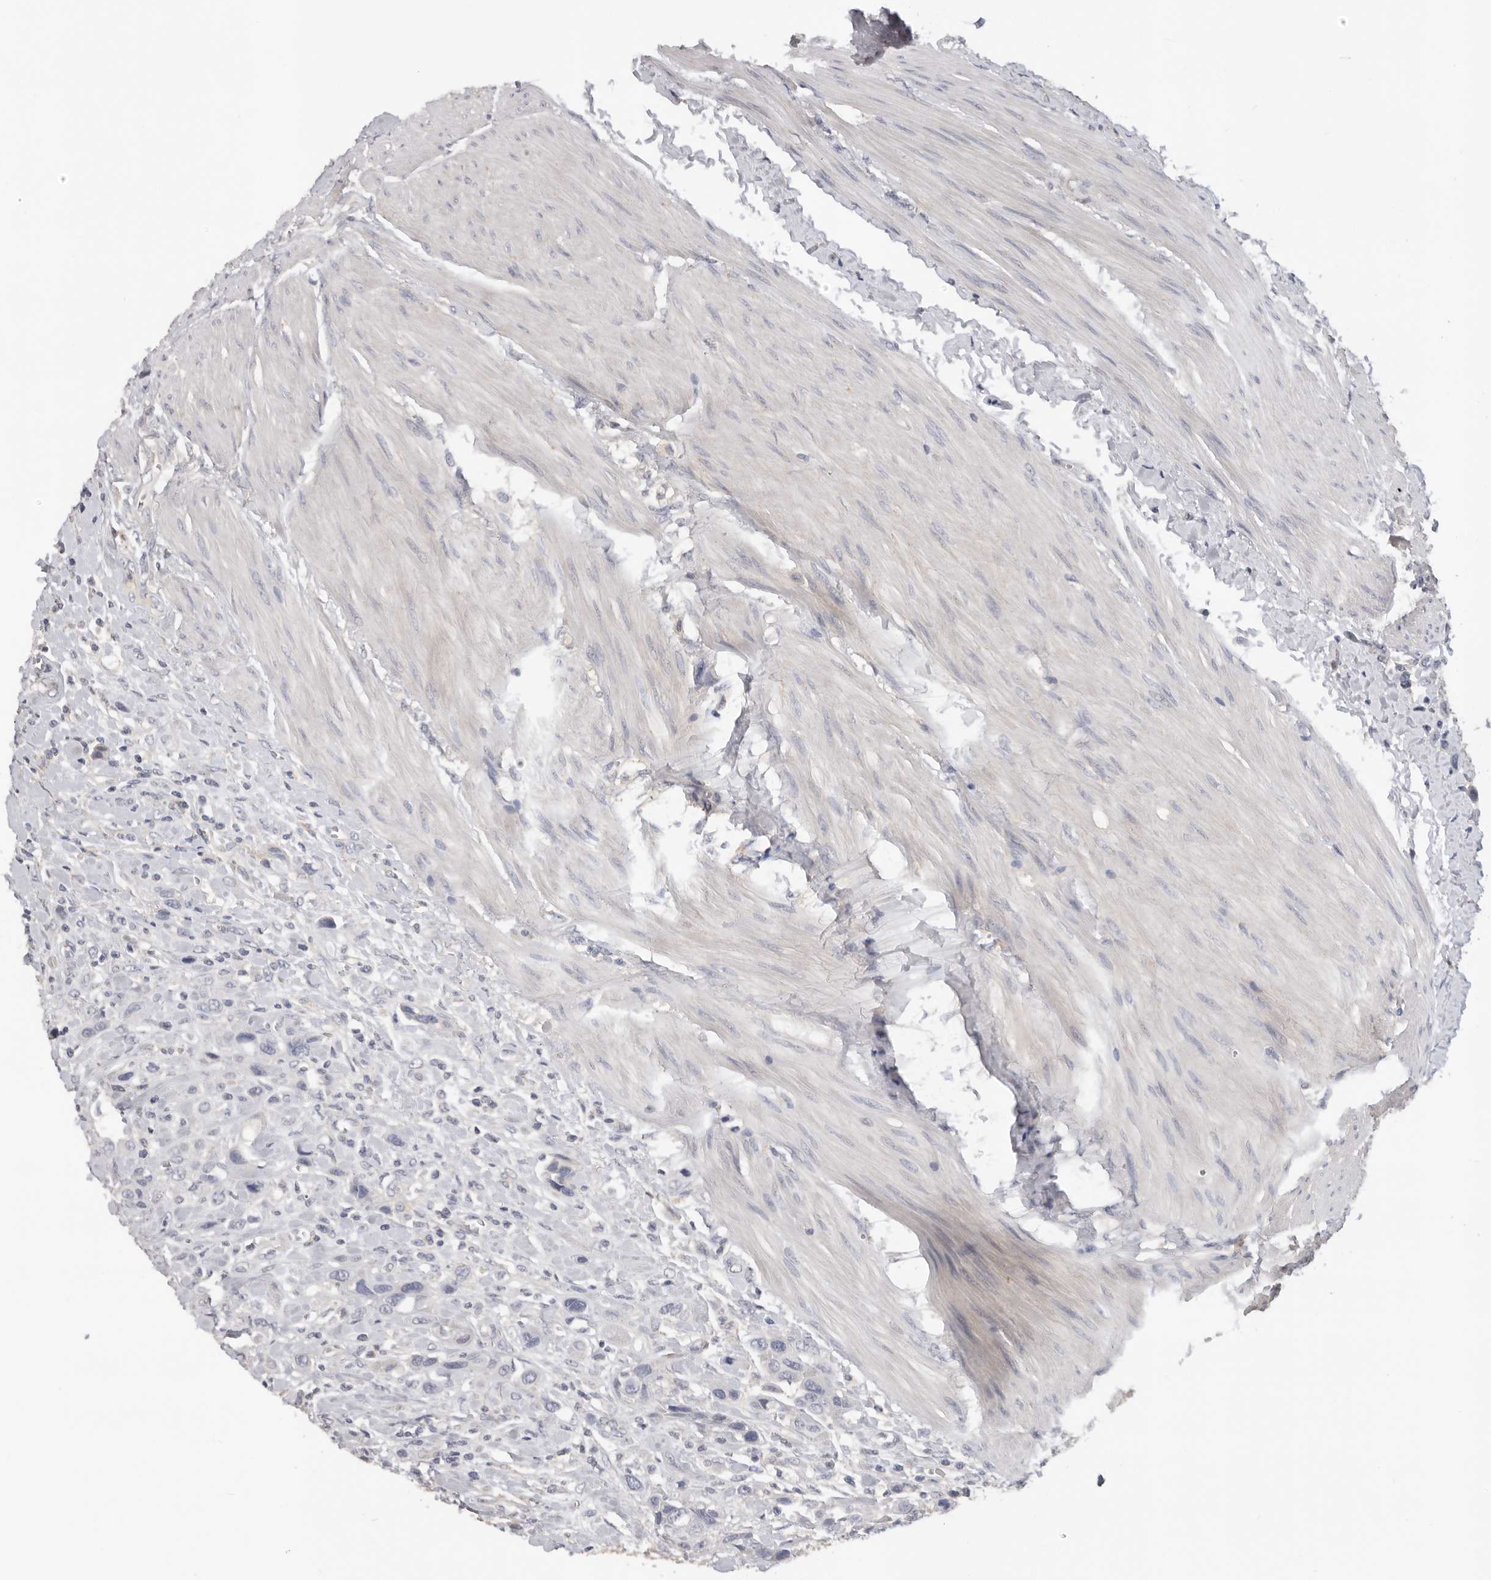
{"staining": {"intensity": "negative", "quantity": "none", "location": "none"}, "tissue": "urothelial cancer", "cell_type": "Tumor cells", "image_type": "cancer", "snomed": [{"axis": "morphology", "description": "Urothelial carcinoma, High grade"}, {"axis": "topography", "description": "Urinary bladder"}], "caption": "This photomicrograph is of urothelial cancer stained with IHC to label a protein in brown with the nuclei are counter-stained blue. There is no expression in tumor cells. (Brightfield microscopy of DAB (3,3'-diaminobenzidine) IHC at high magnification).", "gene": "WDTC1", "patient": {"sex": "male", "age": 50}}